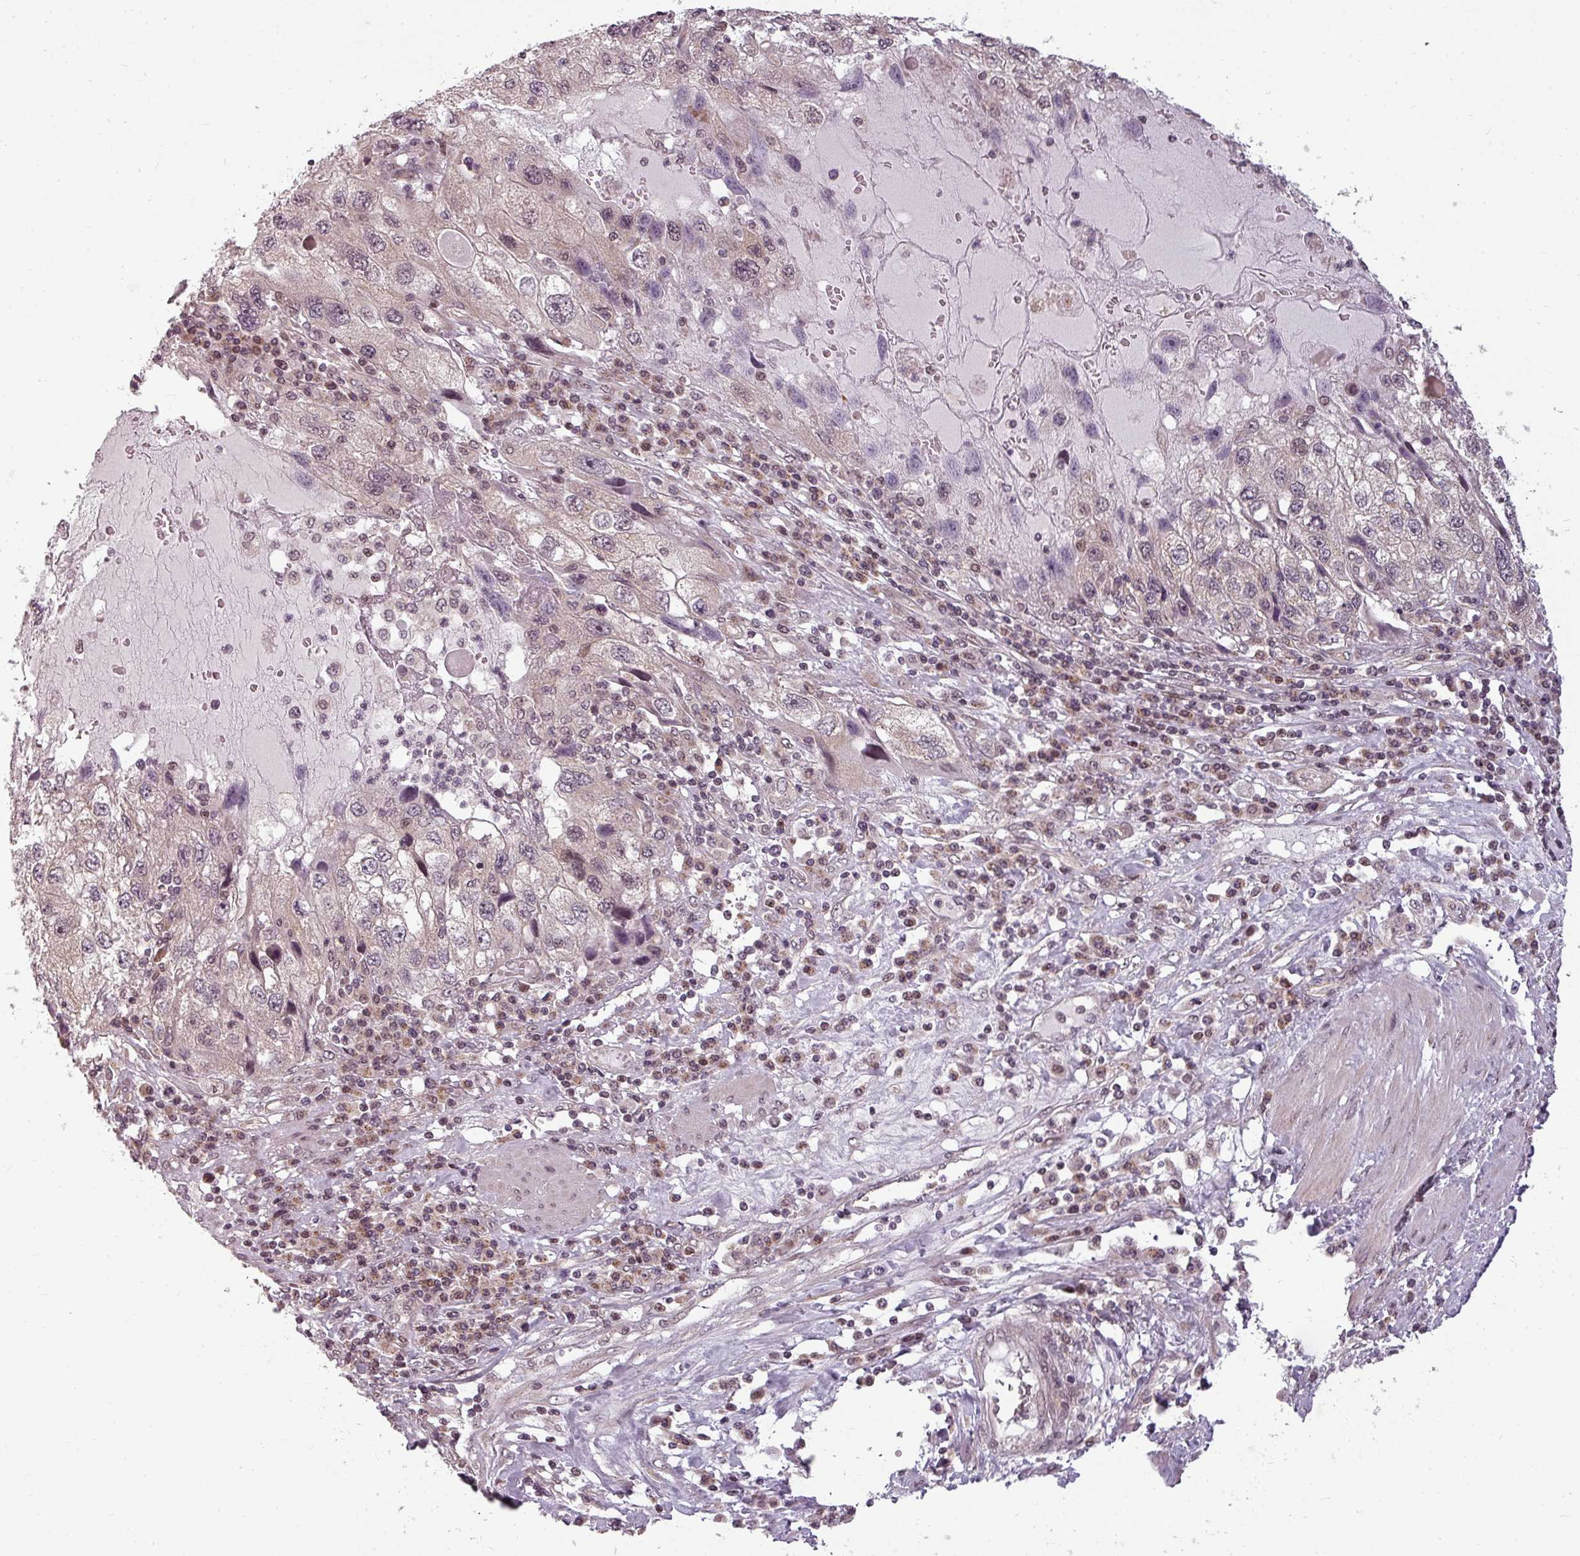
{"staining": {"intensity": "weak", "quantity": "<25%", "location": "cytoplasmic/membranous"}, "tissue": "endometrial cancer", "cell_type": "Tumor cells", "image_type": "cancer", "snomed": [{"axis": "morphology", "description": "Adenocarcinoma, NOS"}, {"axis": "topography", "description": "Endometrium"}], "caption": "Immunohistochemistry (IHC) of endometrial adenocarcinoma reveals no staining in tumor cells.", "gene": "CLIC1", "patient": {"sex": "female", "age": 49}}